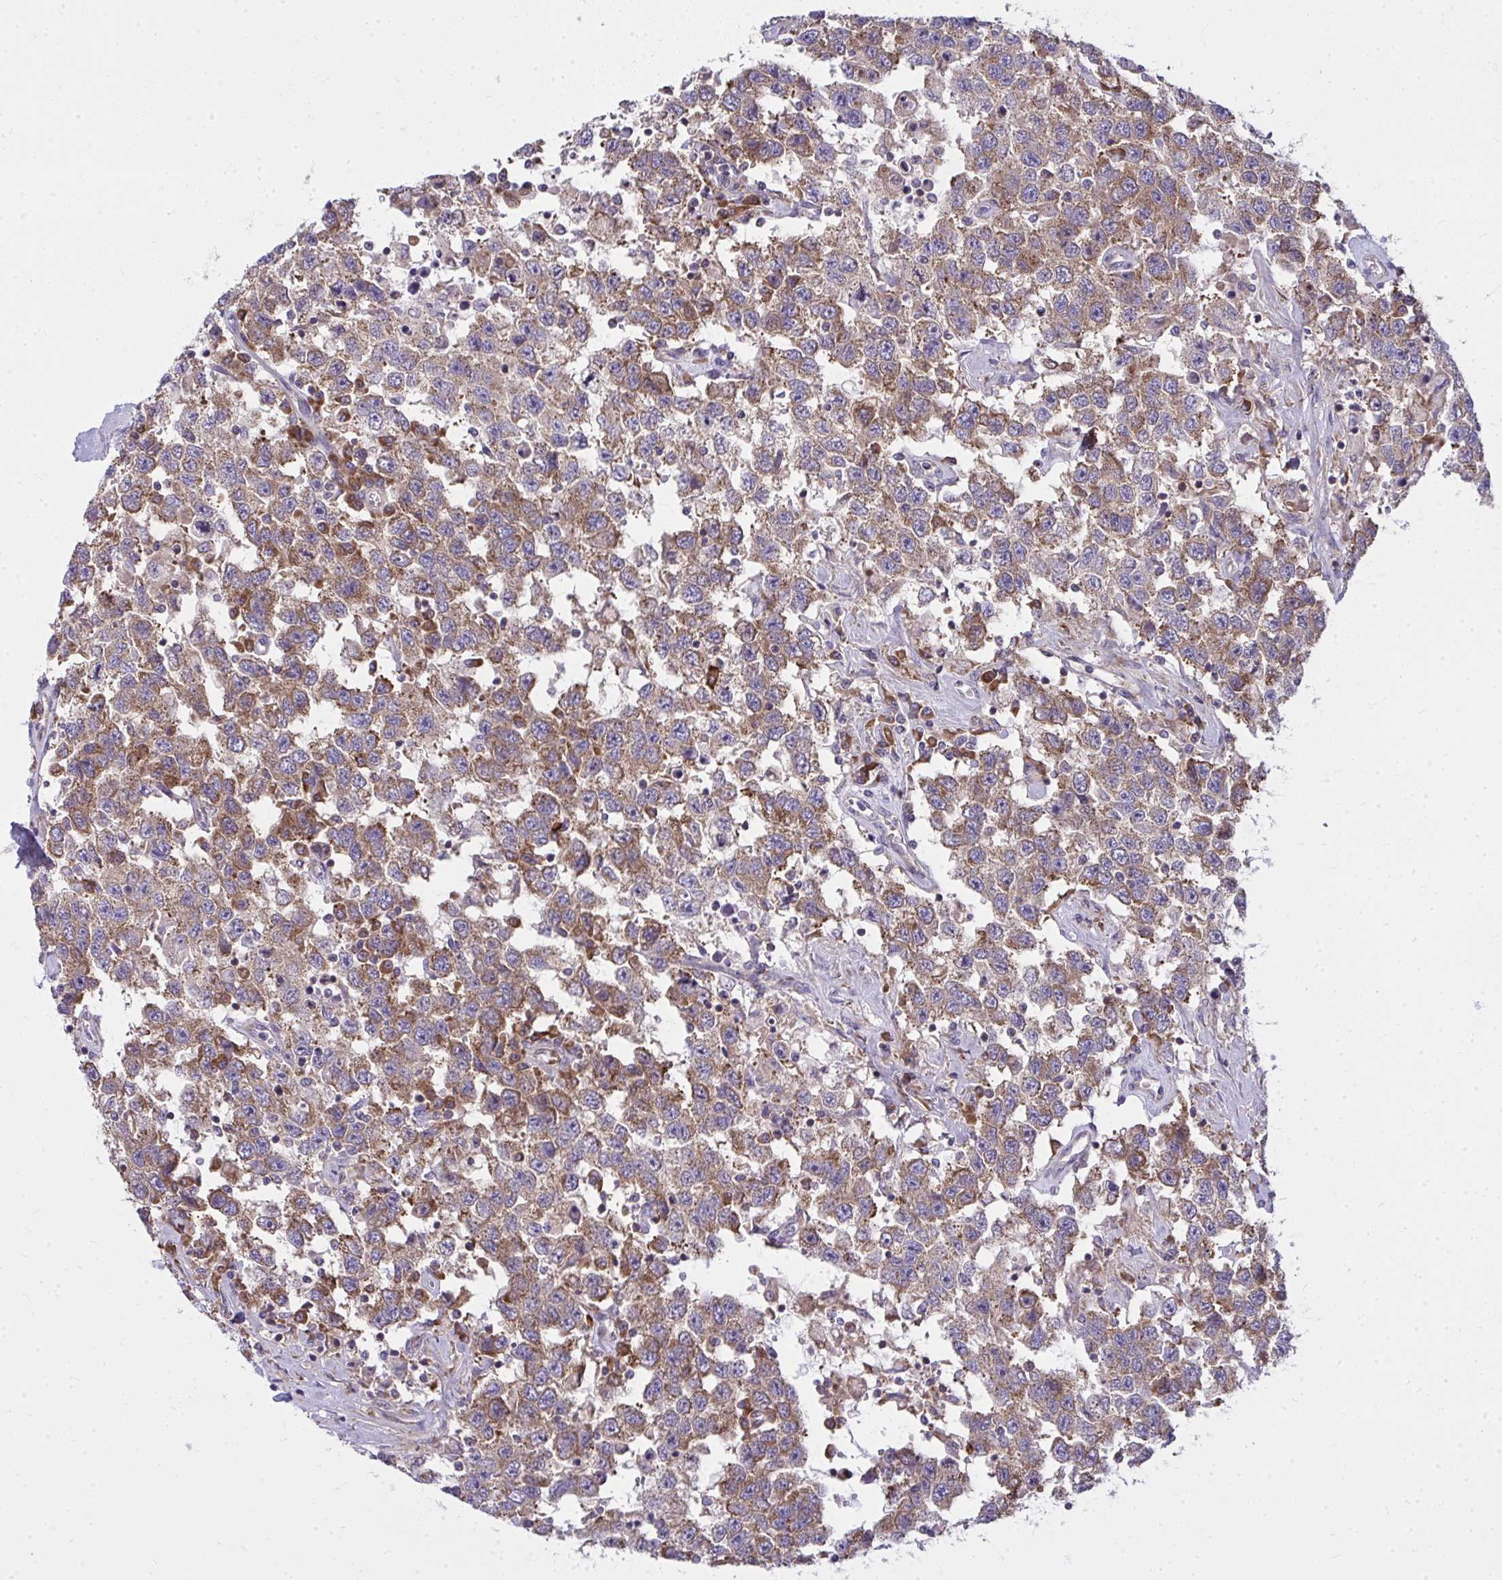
{"staining": {"intensity": "moderate", "quantity": ">75%", "location": "cytoplasmic/membranous"}, "tissue": "testis cancer", "cell_type": "Tumor cells", "image_type": "cancer", "snomed": [{"axis": "morphology", "description": "Seminoma, NOS"}, {"axis": "topography", "description": "Testis"}], "caption": "Testis seminoma tissue demonstrates moderate cytoplasmic/membranous staining in about >75% of tumor cells, visualized by immunohistochemistry.", "gene": "GFPT2", "patient": {"sex": "male", "age": 41}}